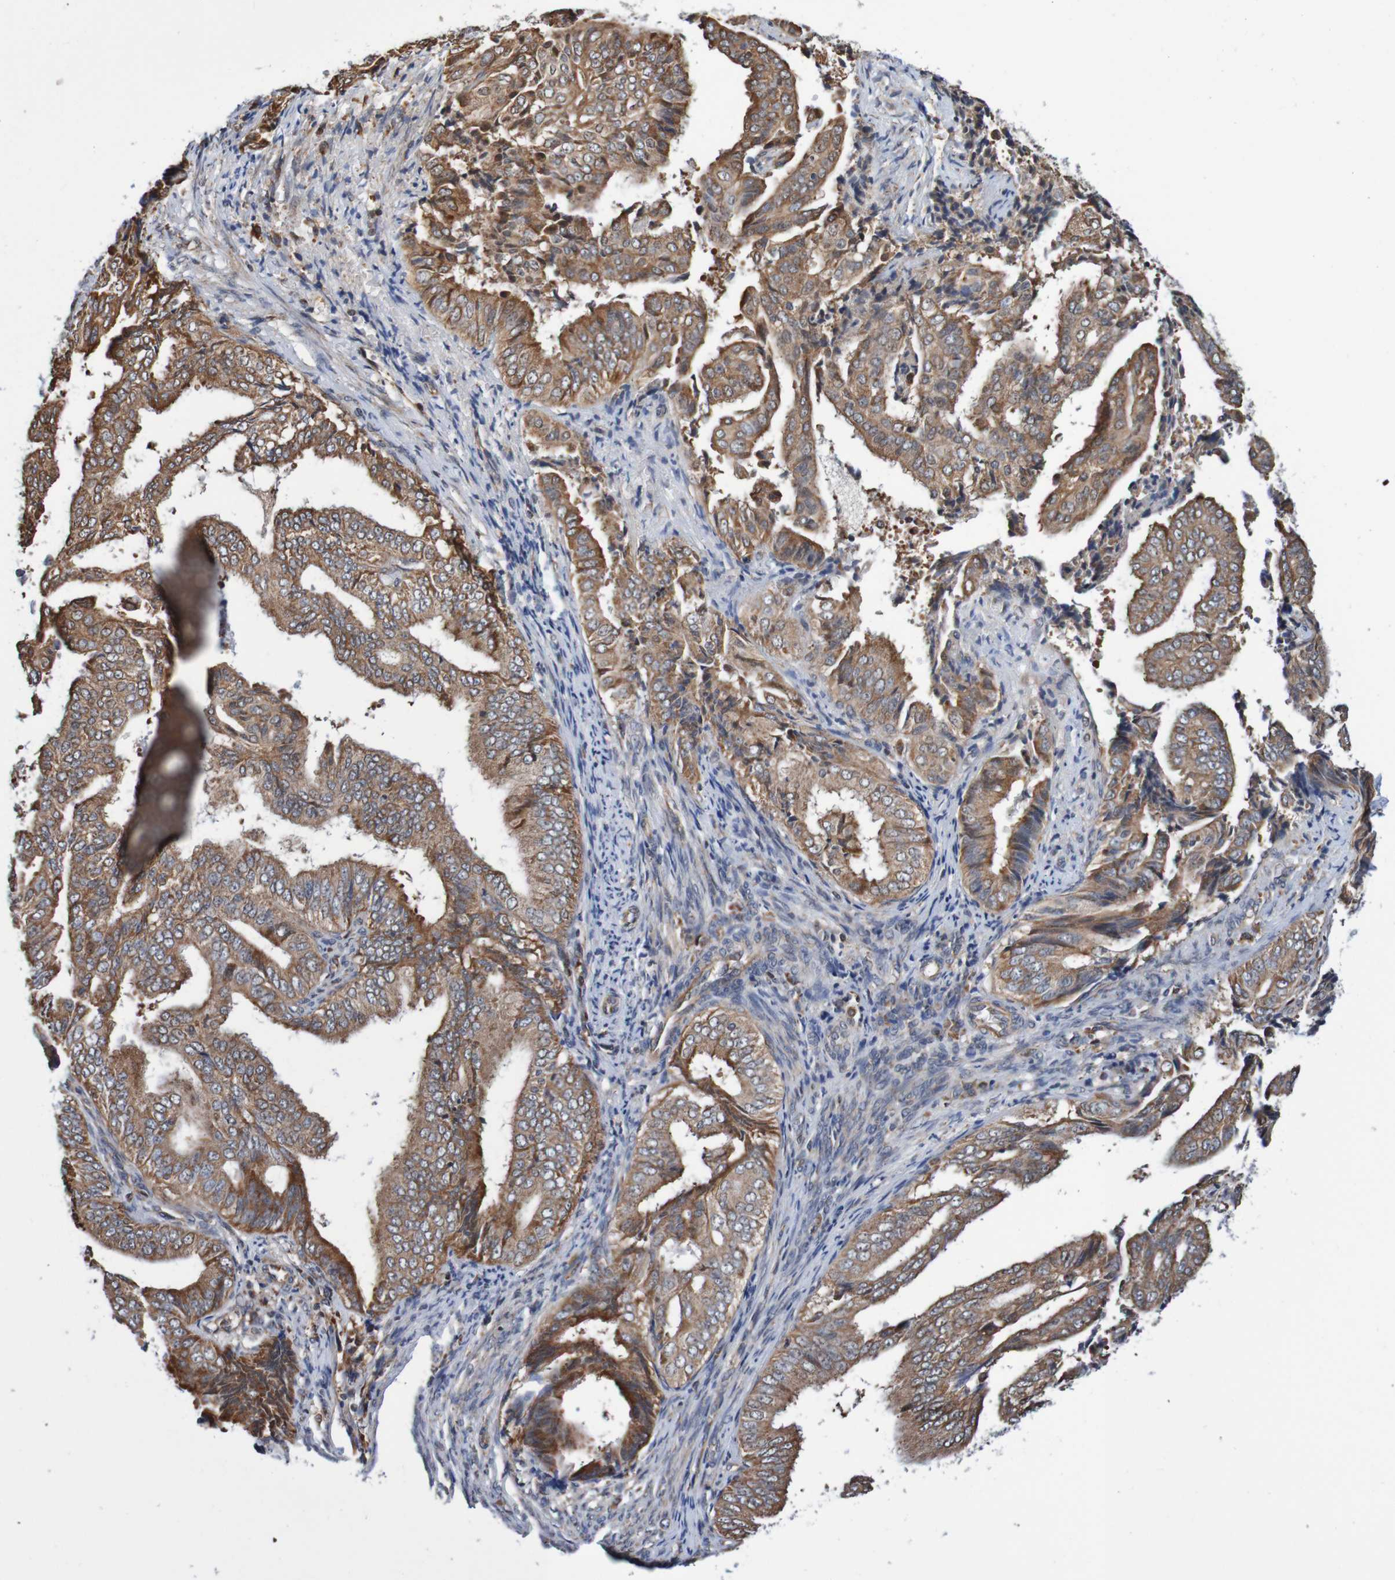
{"staining": {"intensity": "moderate", "quantity": ">75%", "location": "cytoplasmic/membranous"}, "tissue": "endometrial cancer", "cell_type": "Tumor cells", "image_type": "cancer", "snomed": [{"axis": "morphology", "description": "Adenocarcinoma, NOS"}, {"axis": "topography", "description": "Endometrium"}], "caption": "Adenocarcinoma (endometrial) tissue exhibits moderate cytoplasmic/membranous positivity in approximately >75% of tumor cells, visualized by immunohistochemistry.", "gene": "AXIN1", "patient": {"sex": "female", "age": 58}}